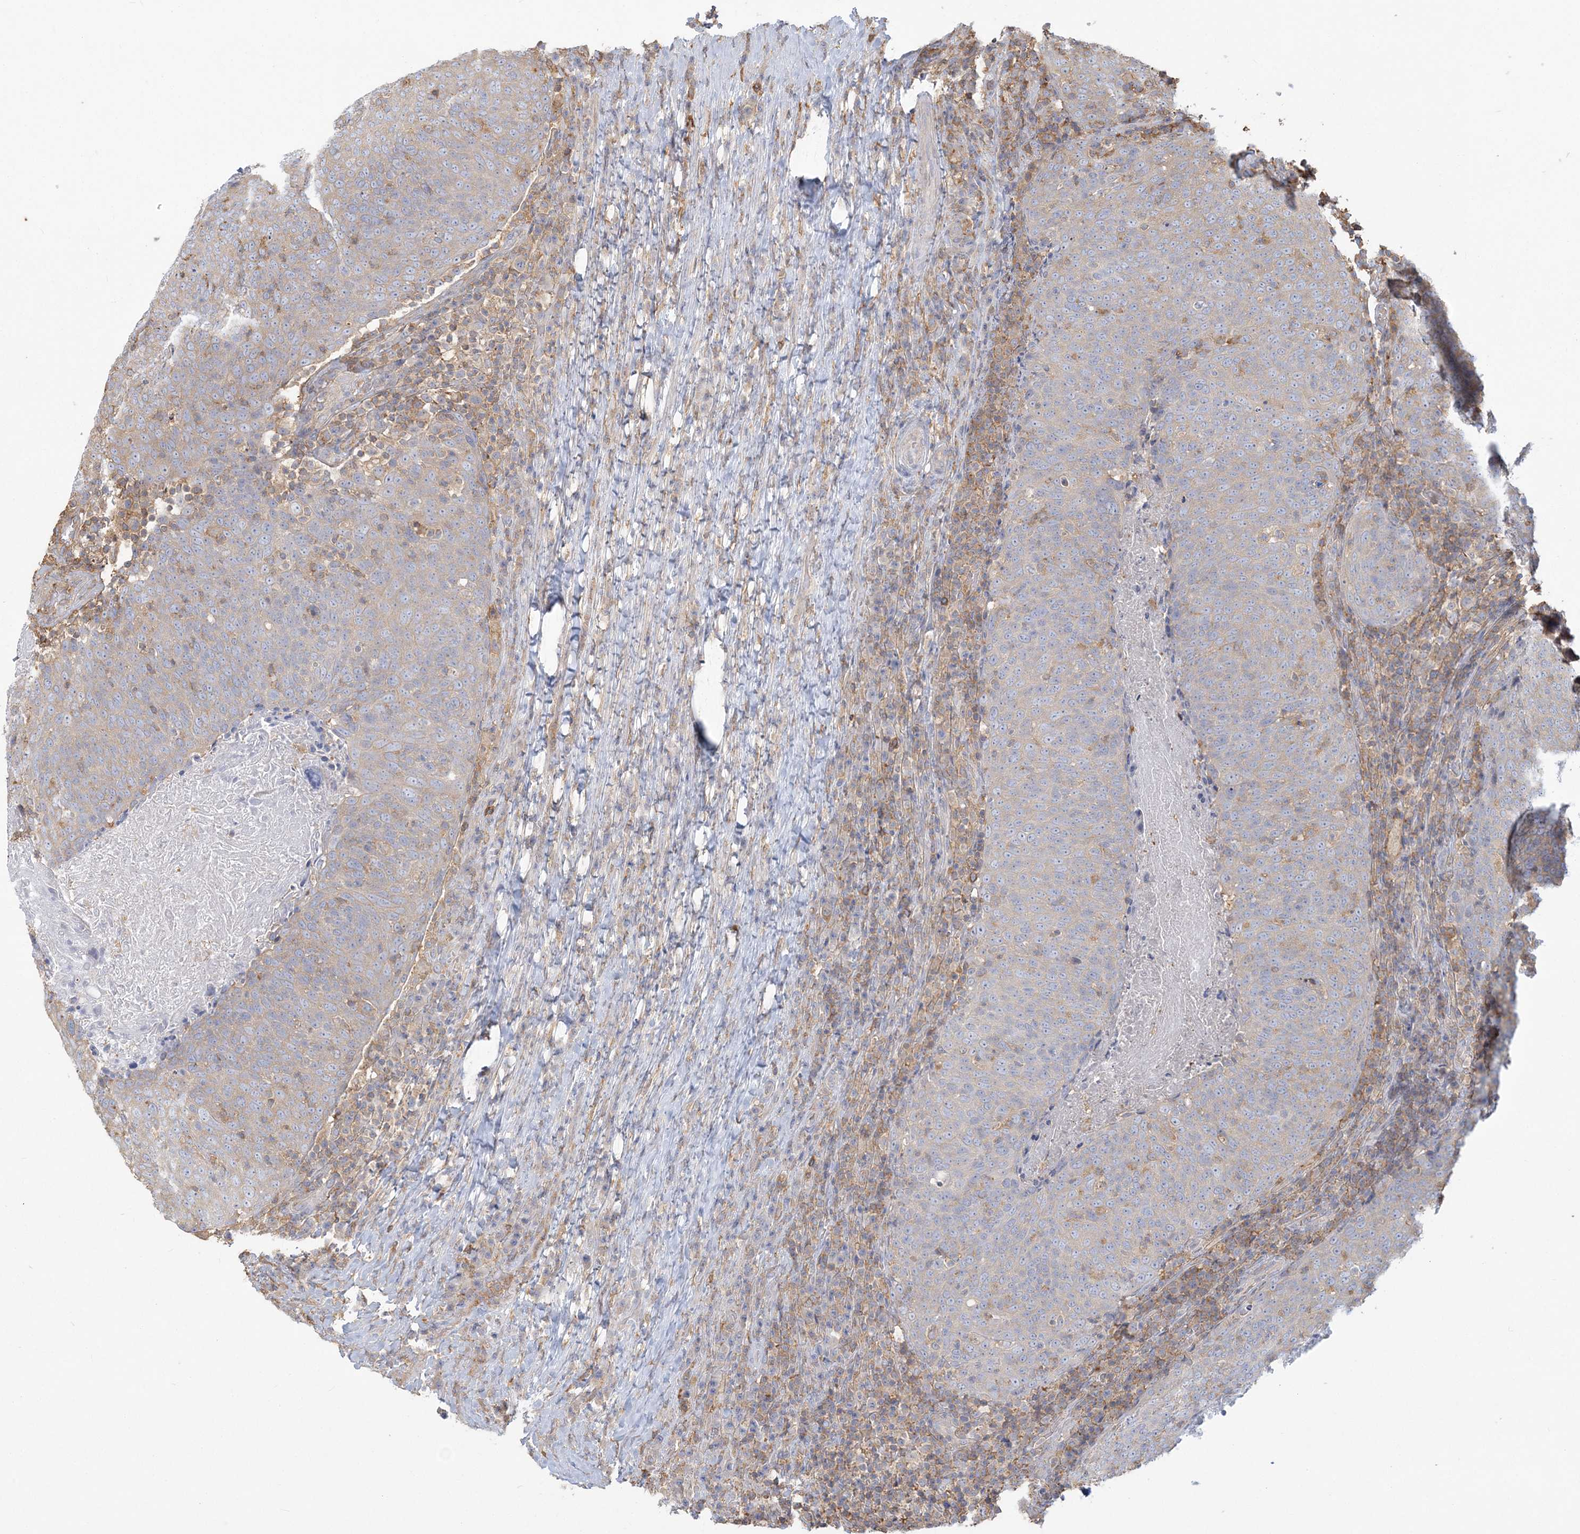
{"staining": {"intensity": "negative", "quantity": "none", "location": "none"}, "tissue": "head and neck cancer", "cell_type": "Tumor cells", "image_type": "cancer", "snomed": [{"axis": "morphology", "description": "Squamous cell carcinoma, NOS"}, {"axis": "morphology", "description": "Squamous cell carcinoma, metastatic, NOS"}, {"axis": "topography", "description": "Lymph node"}, {"axis": "topography", "description": "Head-Neck"}], "caption": "Head and neck cancer (metastatic squamous cell carcinoma) was stained to show a protein in brown. There is no significant positivity in tumor cells.", "gene": "ANKS1A", "patient": {"sex": "male", "age": 62}}